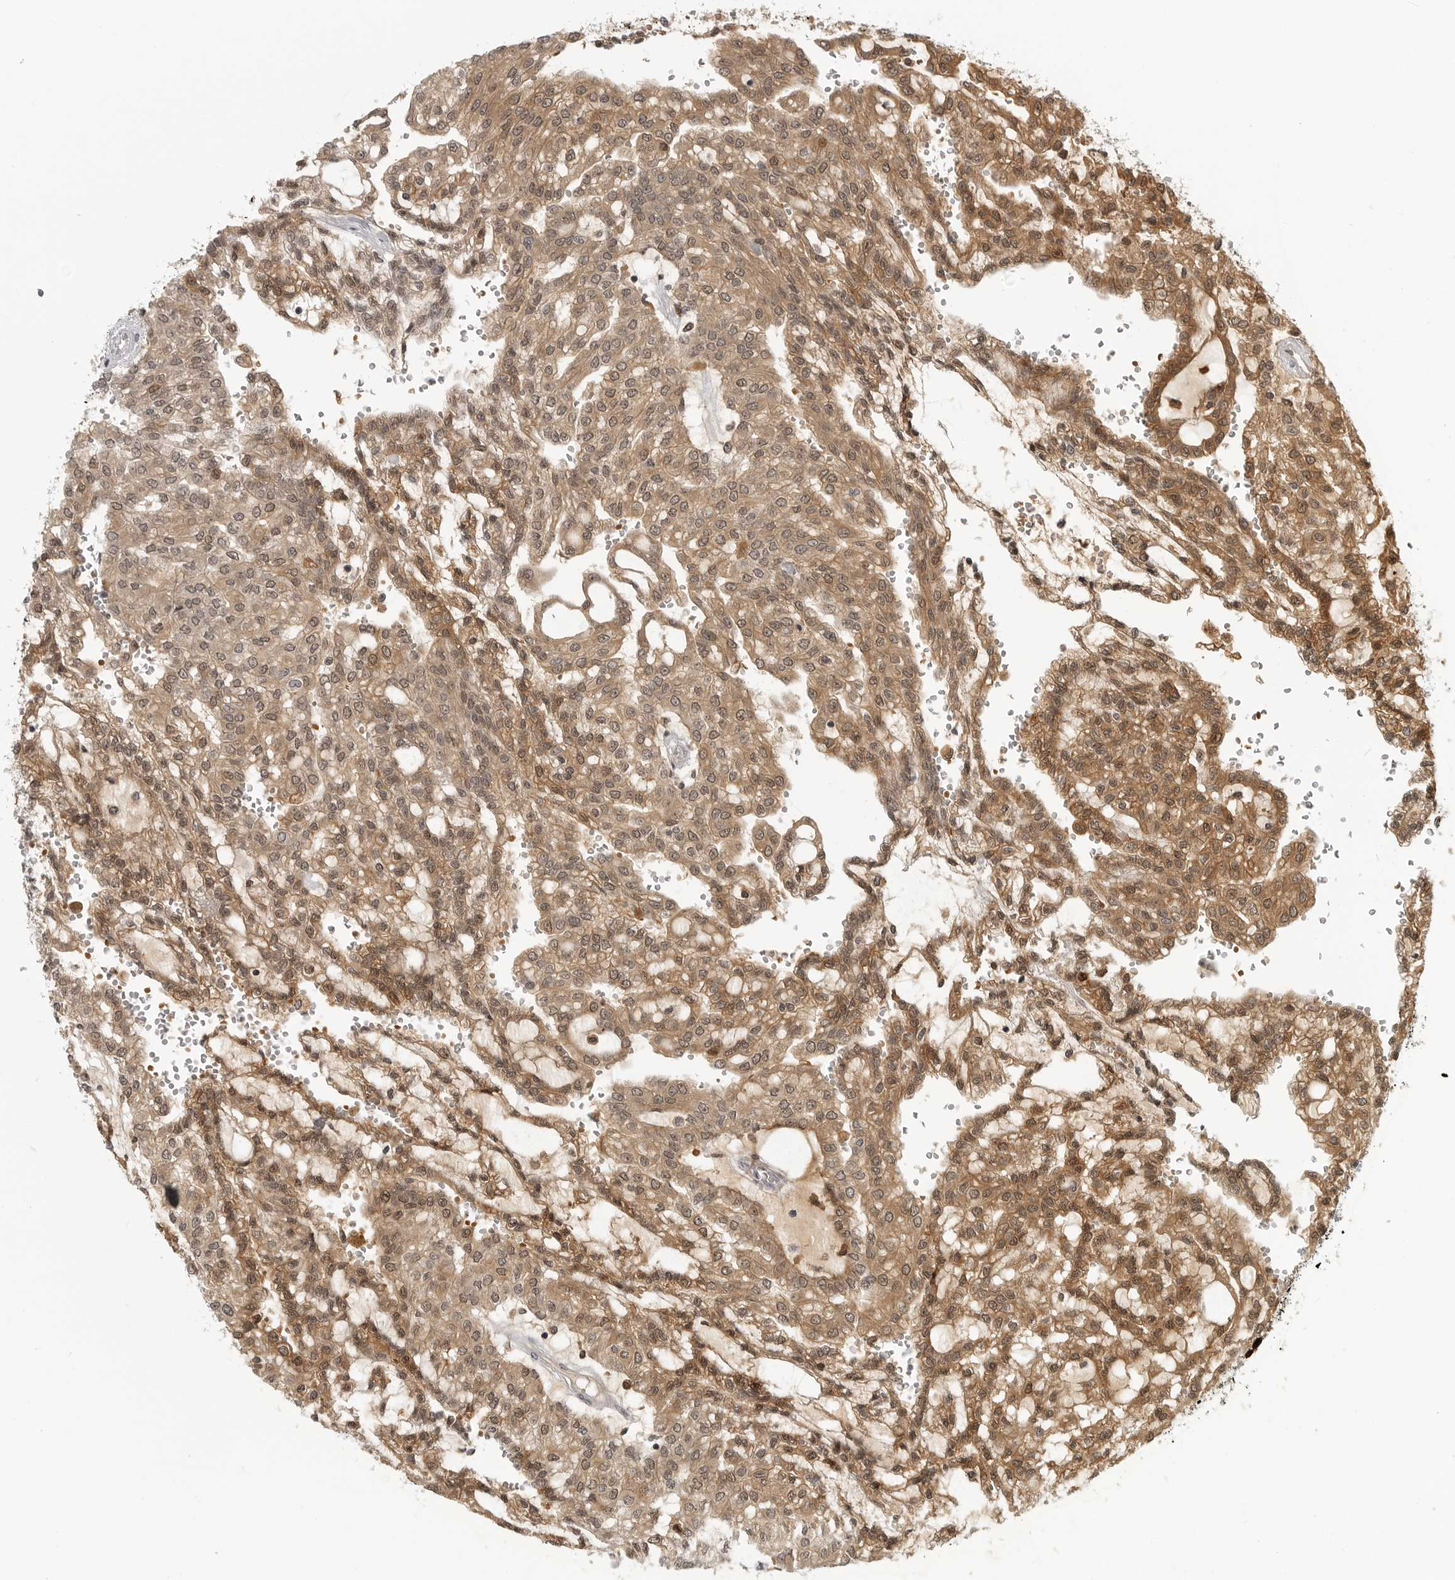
{"staining": {"intensity": "moderate", "quantity": ">75%", "location": "cytoplasmic/membranous,nuclear"}, "tissue": "renal cancer", "cell_type": "Tumor cells", "image_type": "cancer", "snomed": [{"axis": "morphology", "description": "Adenocarcinoma, NOS"}, {"axis": "topography", "description": "Kidney"}], "caption": "Immunohistochemical staining of renal adenocarcinoma exhibits medium levels of moderate cytoplasmic/membranous and nuclear protein staining in about >75% of tumor cells.", "gene": "CTIF", "patient": {"sex": "male", "age": 63}}